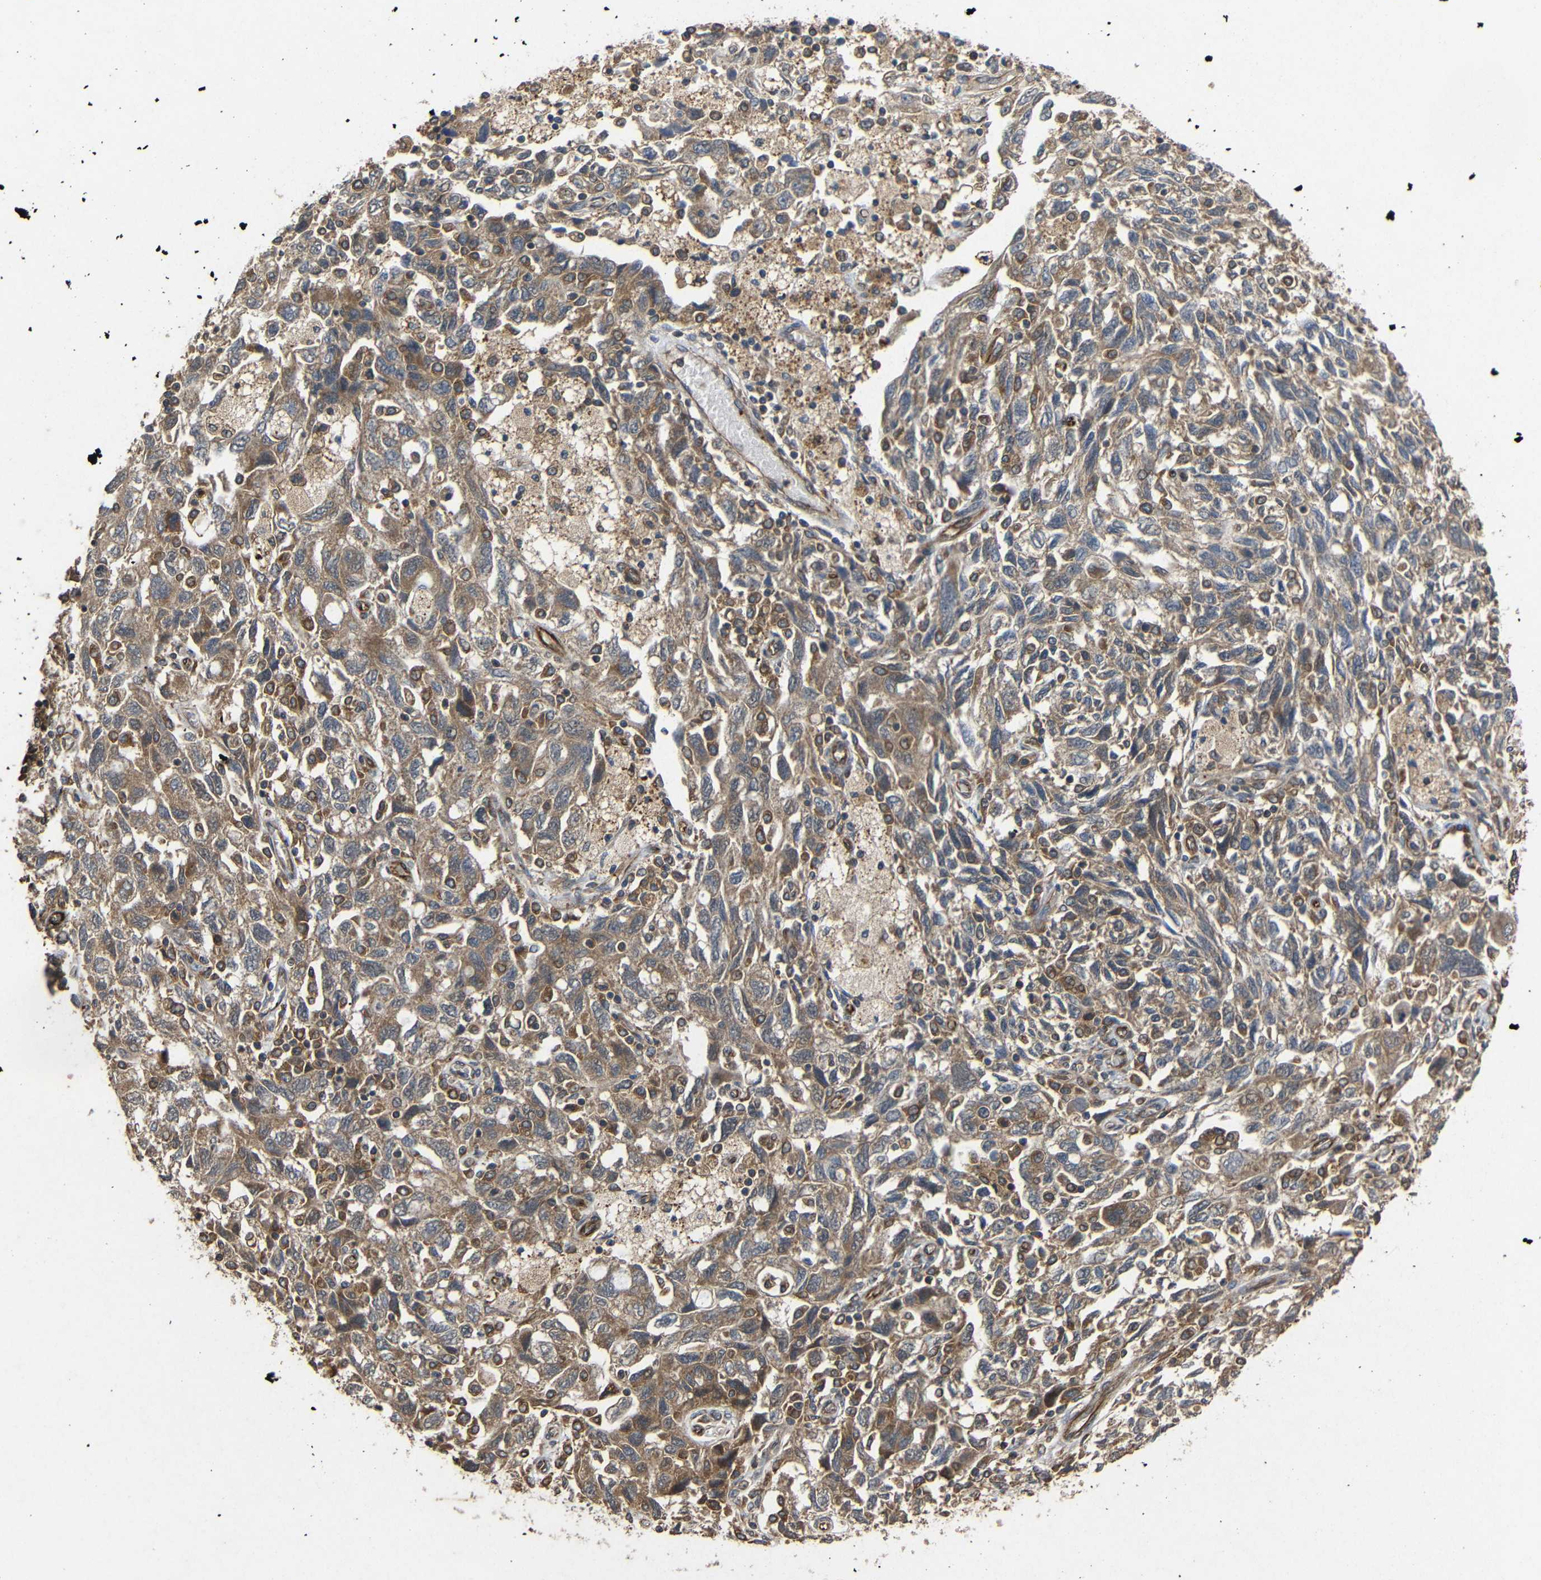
{"staining": {"intensity": "moderate", "quantity": ">75%", "location": "cytoplasmic/membranous"}, "tissue": "ovarian cancer", "cell_type": "Tumor cells", "image_type": "cancer", "snomed": [{"axis": "morphology", "description": "Carcinoma, NOS"}, {"axis": "morphology", "description": "Cystadenocarcinoma, serous, NOS"}, {"axis": "topography", "description": "Ovary"}], "caption": "Immunohistochemistry staining of carcinoma (ovarian), which exhibits medium levels of moderate cytoplasmic/membranous staining in approximately >75% of tumor cells indicating moderate cytoplasmic/membranous protein positivity. The staining was performed using DAB (brown) for protein detection and nuclei were counterstained in hematoxylin (blue).", "gene": "EIF2S1", "patient": {"sex": "female", "age": 69}}